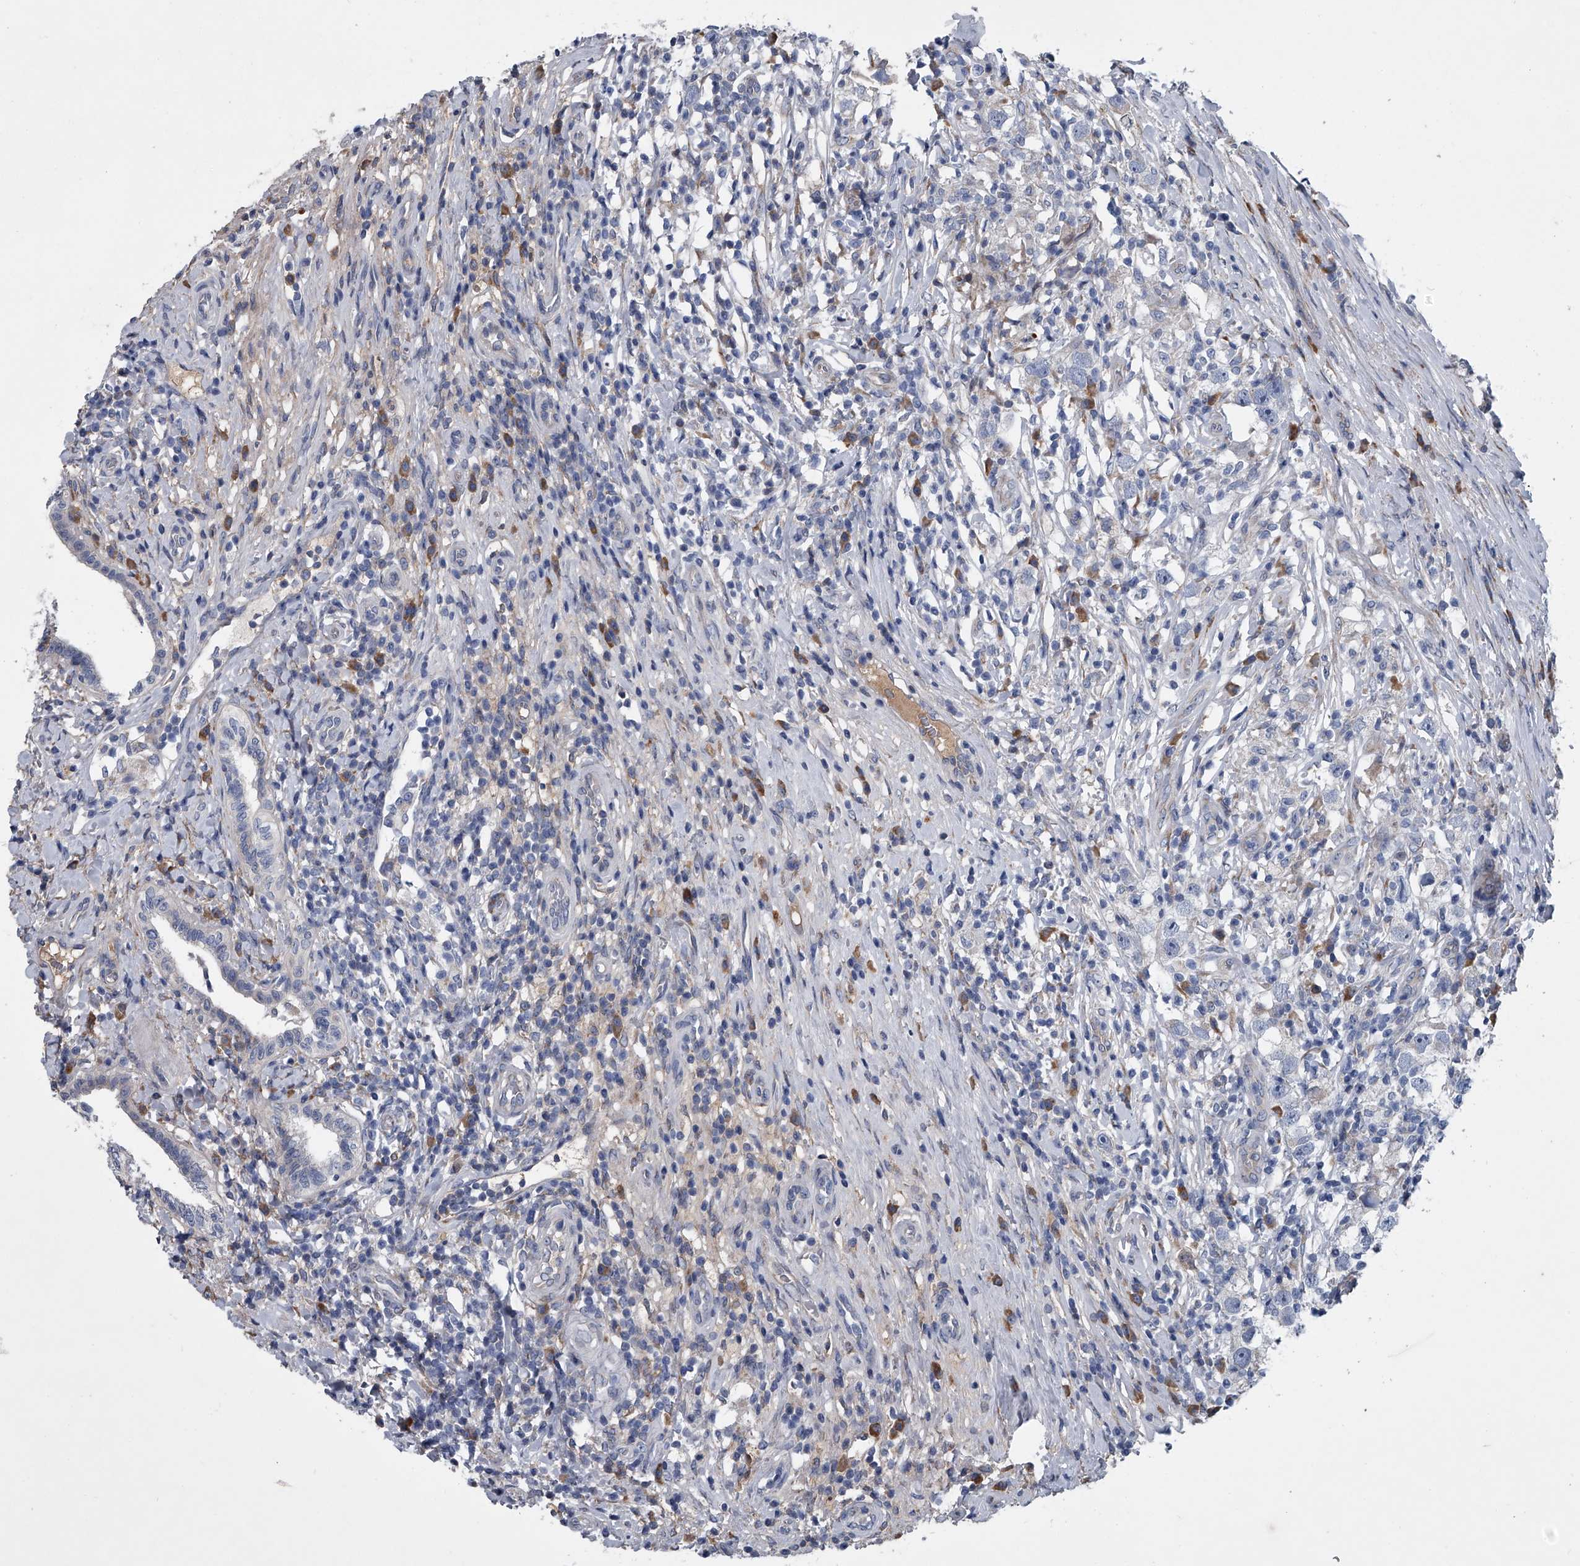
{"staining": {"intensity": "negative", "quantity": "none", "location": "none"}, "tissue": "testis cancer", "cell_type": "Tumor cells", "image_type": "cancer", "snomed": [{"axis": "morphology", "description": "Seminoma, NOS"}, {"axis": "topography", "description": "Testis"}], "caption": "Immunohistochemistry (IHC) photomicrograph of neoplastic tissue: seminoma (testis) stained with DAB (3,3'-diaminobenzidine) displays no significant protein expression in tumor cells.", "gene": "ABCG1", "patient": {"sex": "male", "age": 49}}